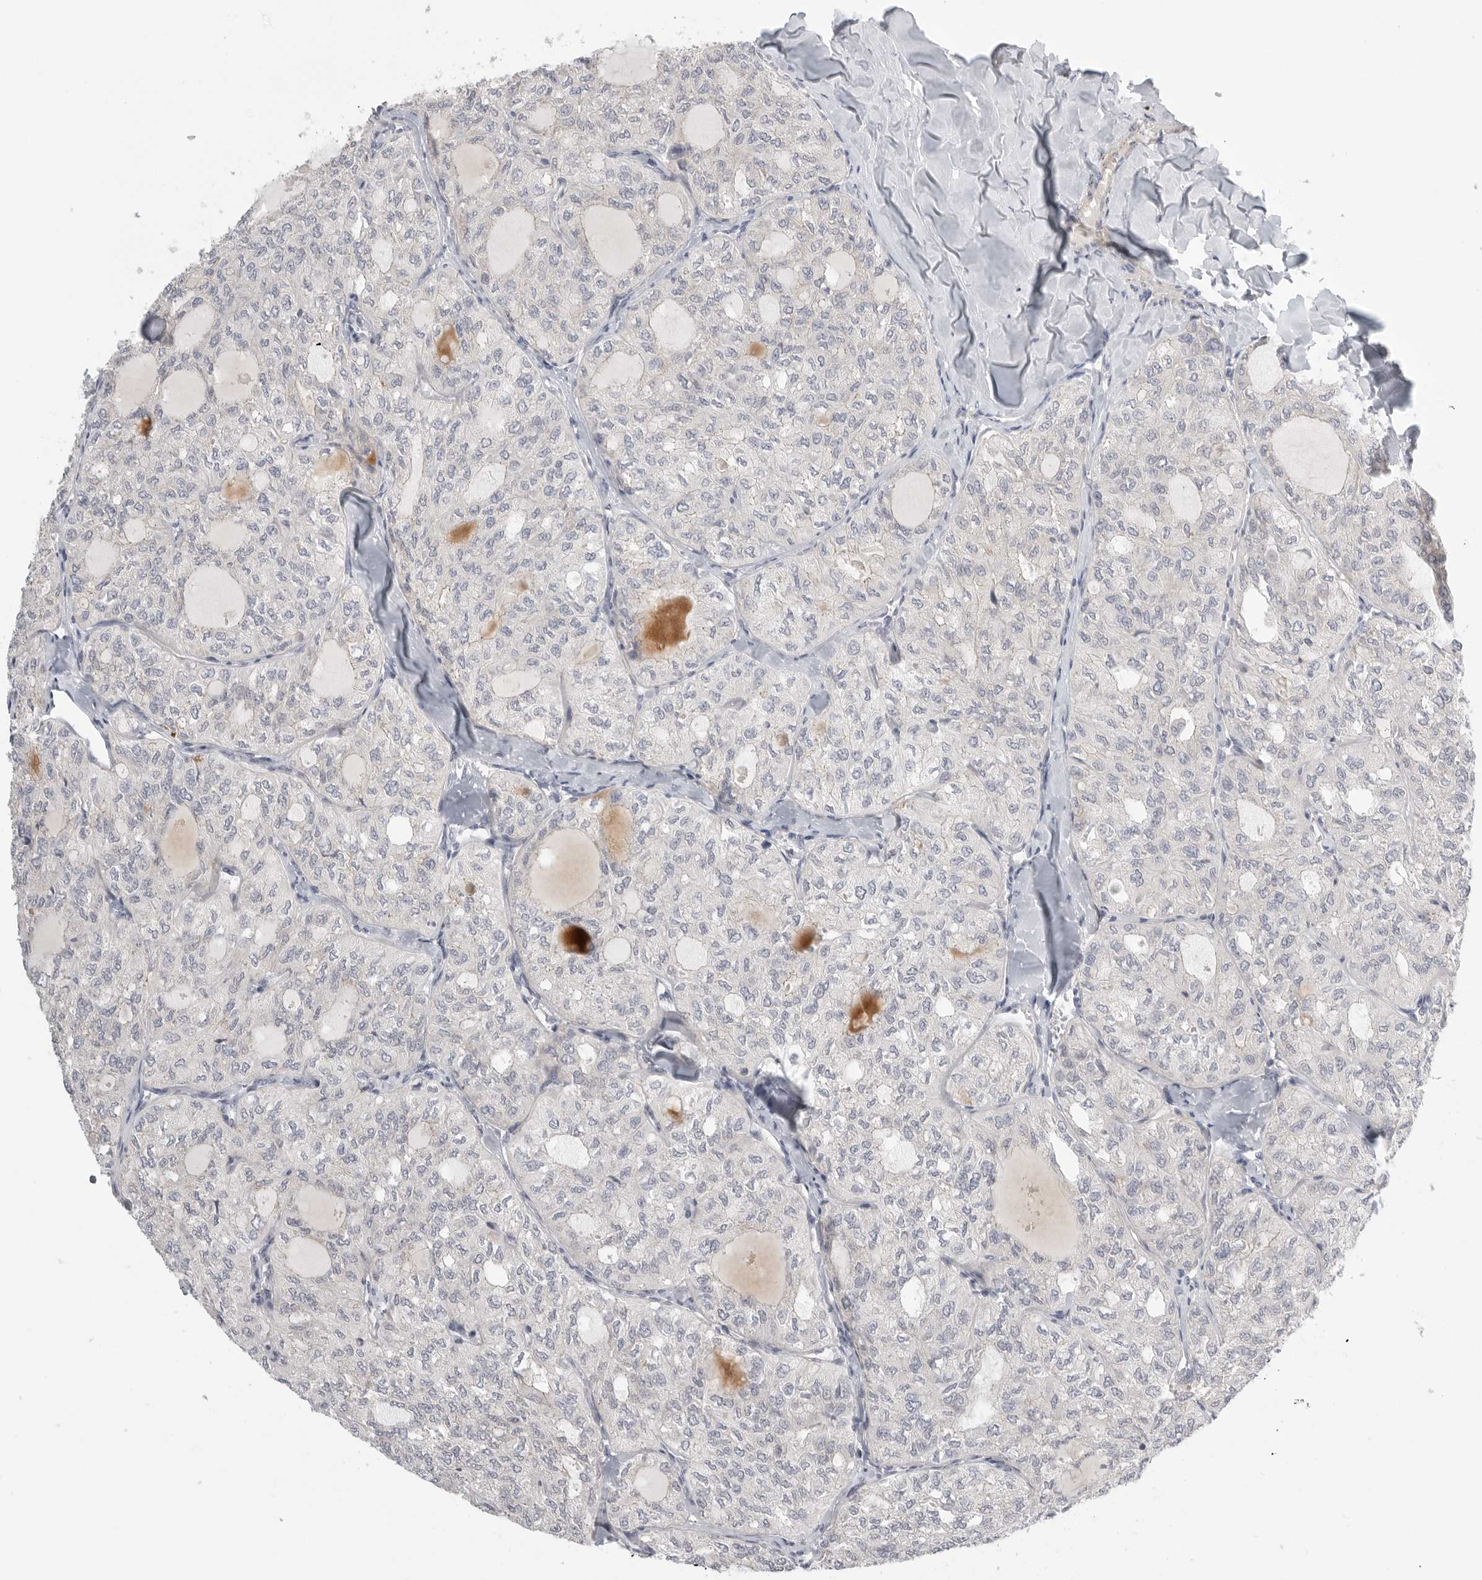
{"staining": {"intensity": "negative", "quantity": "none", "location": "none"}, "tissue": "thyroid cancer", "cell_type": "Tumor cells", "image_type": "cancer", "snomed": [{"axis": "morphology", "description": "Follicular adenoma carcinoma, NOS"}, {"axis": "topography", "description": "Thyroid gland"}], "caption": "IHC image of follicular adenoma carcinoma (thyroid) stained for a protein (brown), which displays no staining in tumor cells.", "gene": "STAB2", "patient": {"sex": "male", "age": 75}}